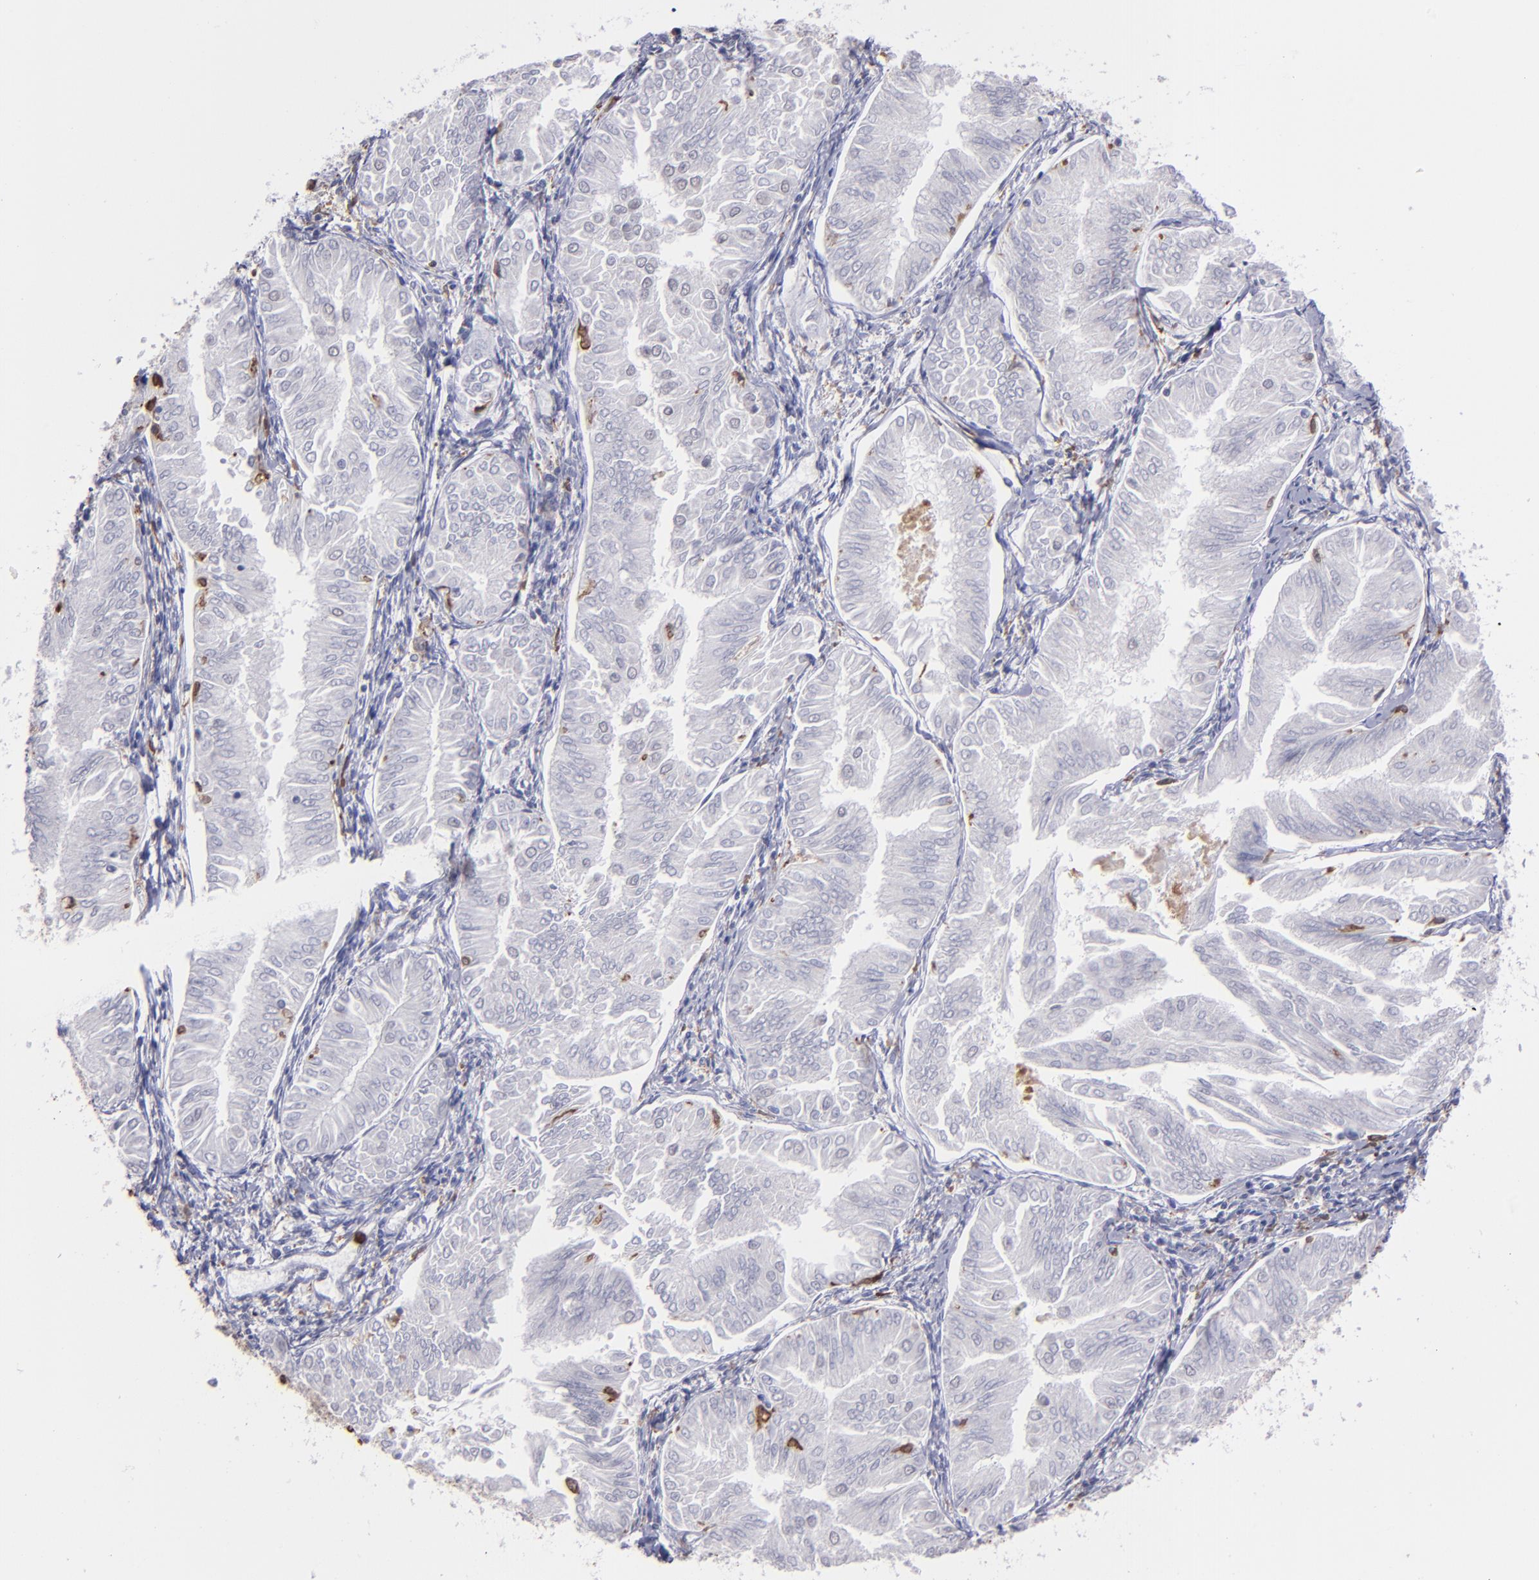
{"staining": {"intensity": "negative", "quantity": "none", "location": "none"}, "tissue": "endometrial cancer", "cell_type": "Tumor cells", "image_type": "cancer", "snomed": [{"axis": "morphology", "description": "Adenocarcinoma, NOS"}, {"axis": "topography", "description": "Endometrium"}], "caption": "Immunohistochemistry micrograph of neoplastic tissue: human adenocarcinoma (endometrial) stained with DAB (3,3'-diaminobenzidine) displays no significant protein staining in tumor cells.", "gene": "NCF2", "patient": {"sex": "female", "age": 53}}